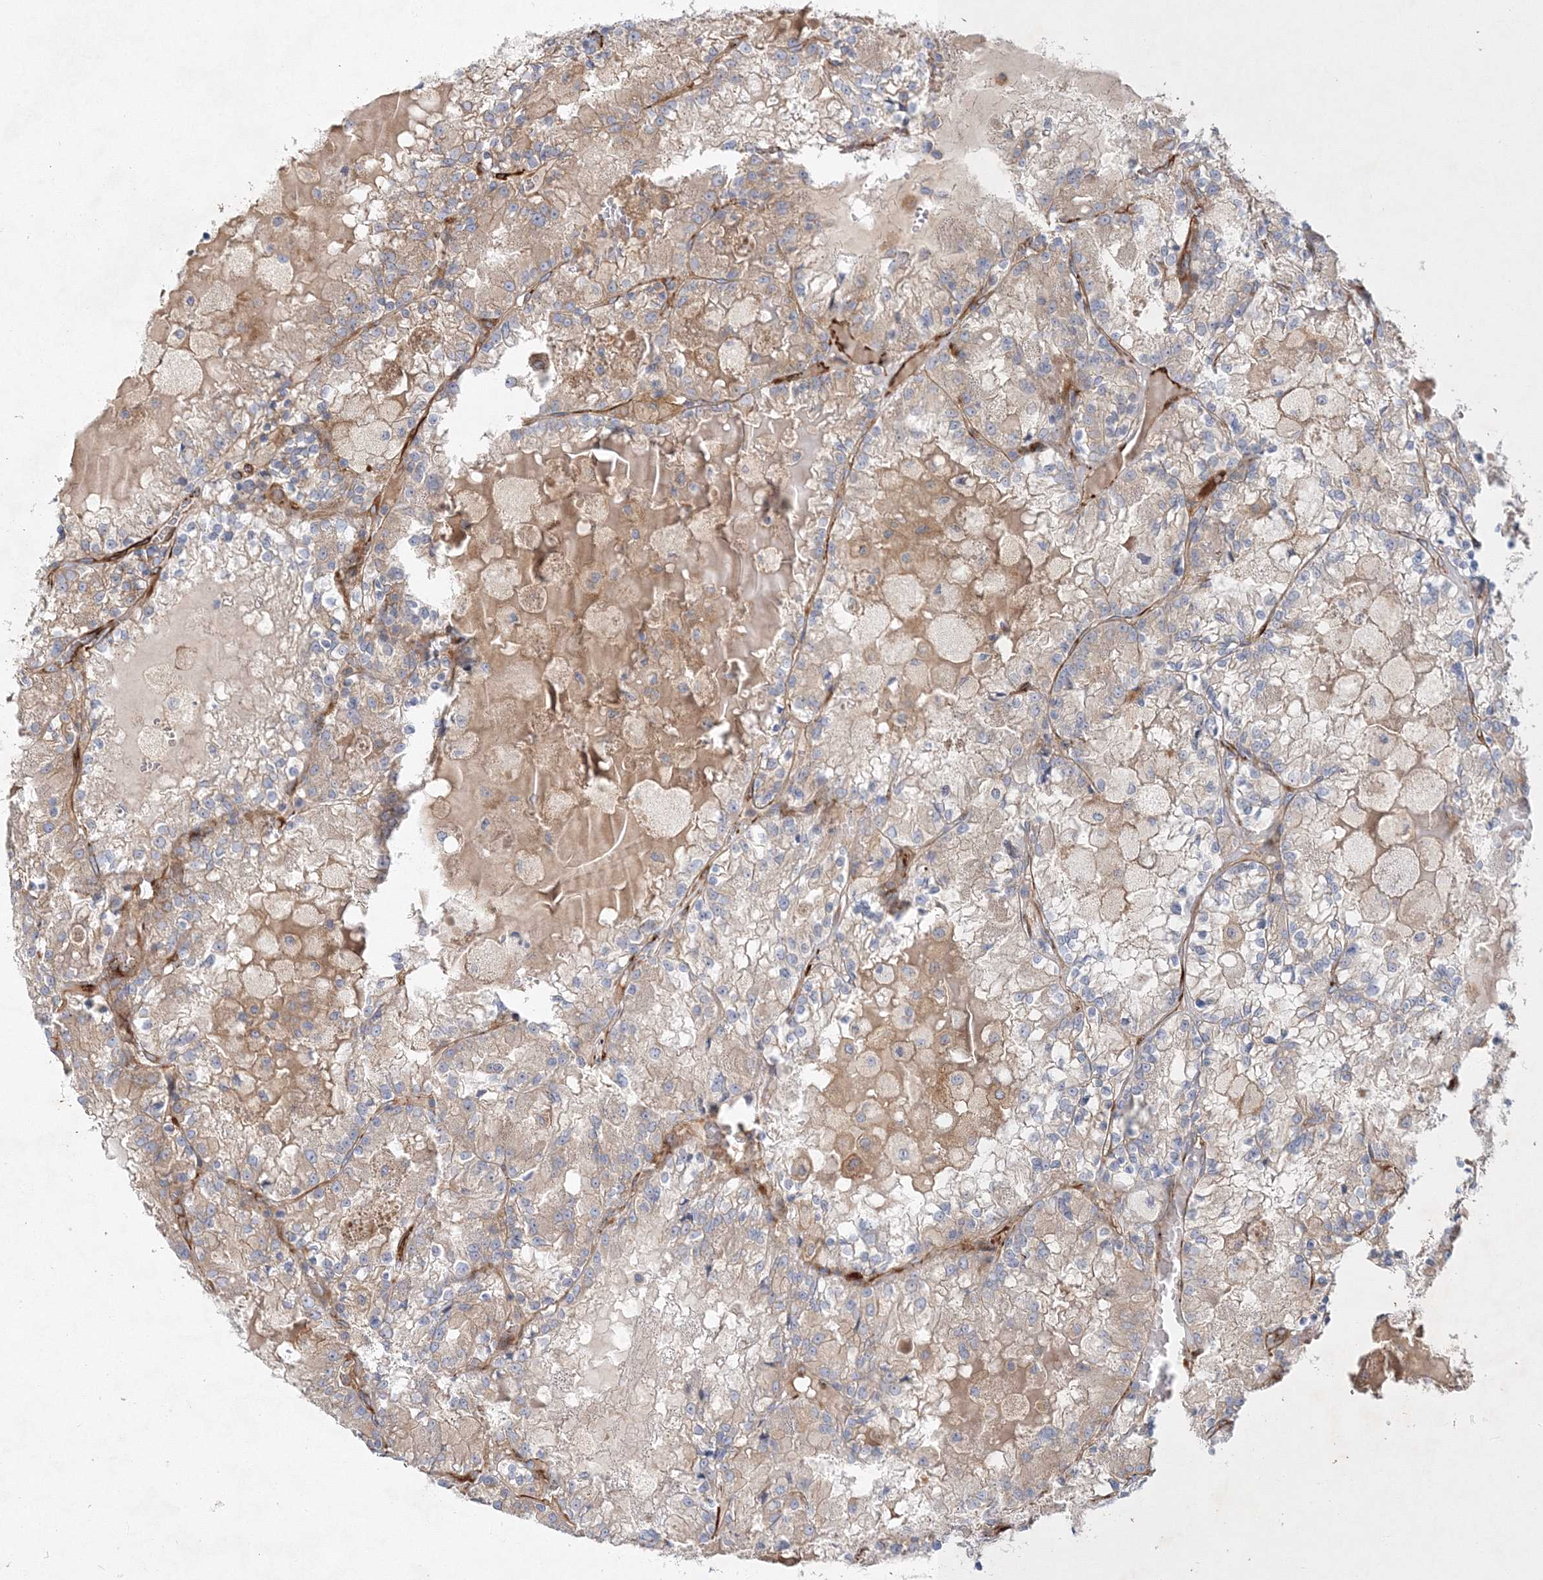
{"staining": {"intensity": "weak", "quantity": "<25%", "location": "cytoplasmic/membranous"}, "tissue": "renal cancer", "cell_type": "Tumor cells", "image_type": "cancer", "snomed": [{"axis": "morphology", "description": "Adenocarcinoma, NOS"}, {"axis": "topography", "description": "Kidney"}], "caption": "A micrograph of renal cancer stained for a protein exhibits no brown staining in tumor cells.", "gene": "ZFYVE16", "patient": {"sex": "female", "age": 56}}